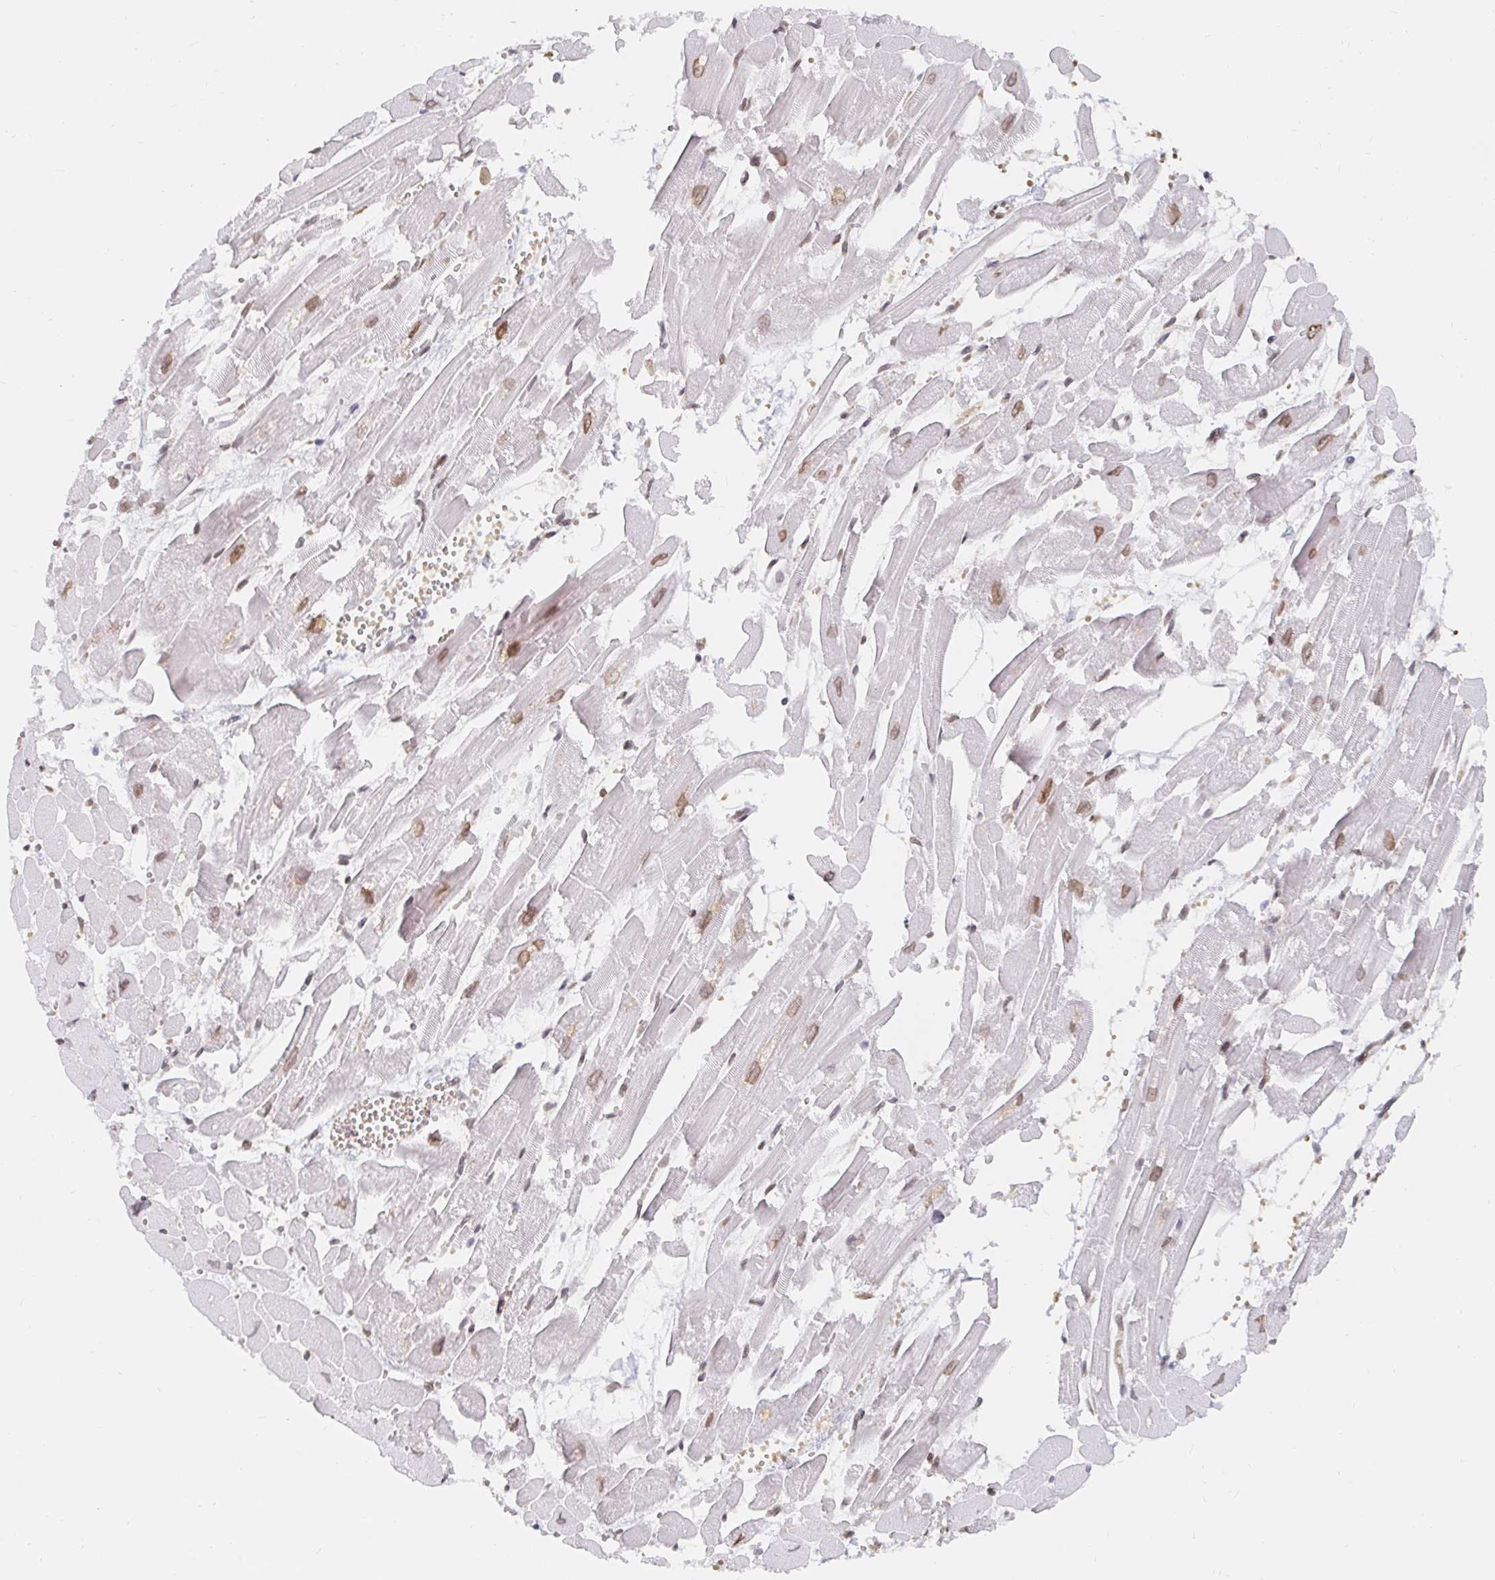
{"staining": {"intensity": "weak", "quantity": "25%-75%", "location": "nuclear"}, "tissue": "heart muscle", "cell_type": "Cardiomyocytes", "image_type": "normal", "snomed": [{"axis": "morphology", "description": "Normal tissue, NOS"}, {"axis": "topography", "description": "Heart"}], "caption": "Unremarkable heart muscle shows weak nuclear expression in about 25%-75% of cardiomyocytes, visualized by immunohistochemistry.", "gene": "CHD2", "patient": {"sex": "female", "age": 52}}